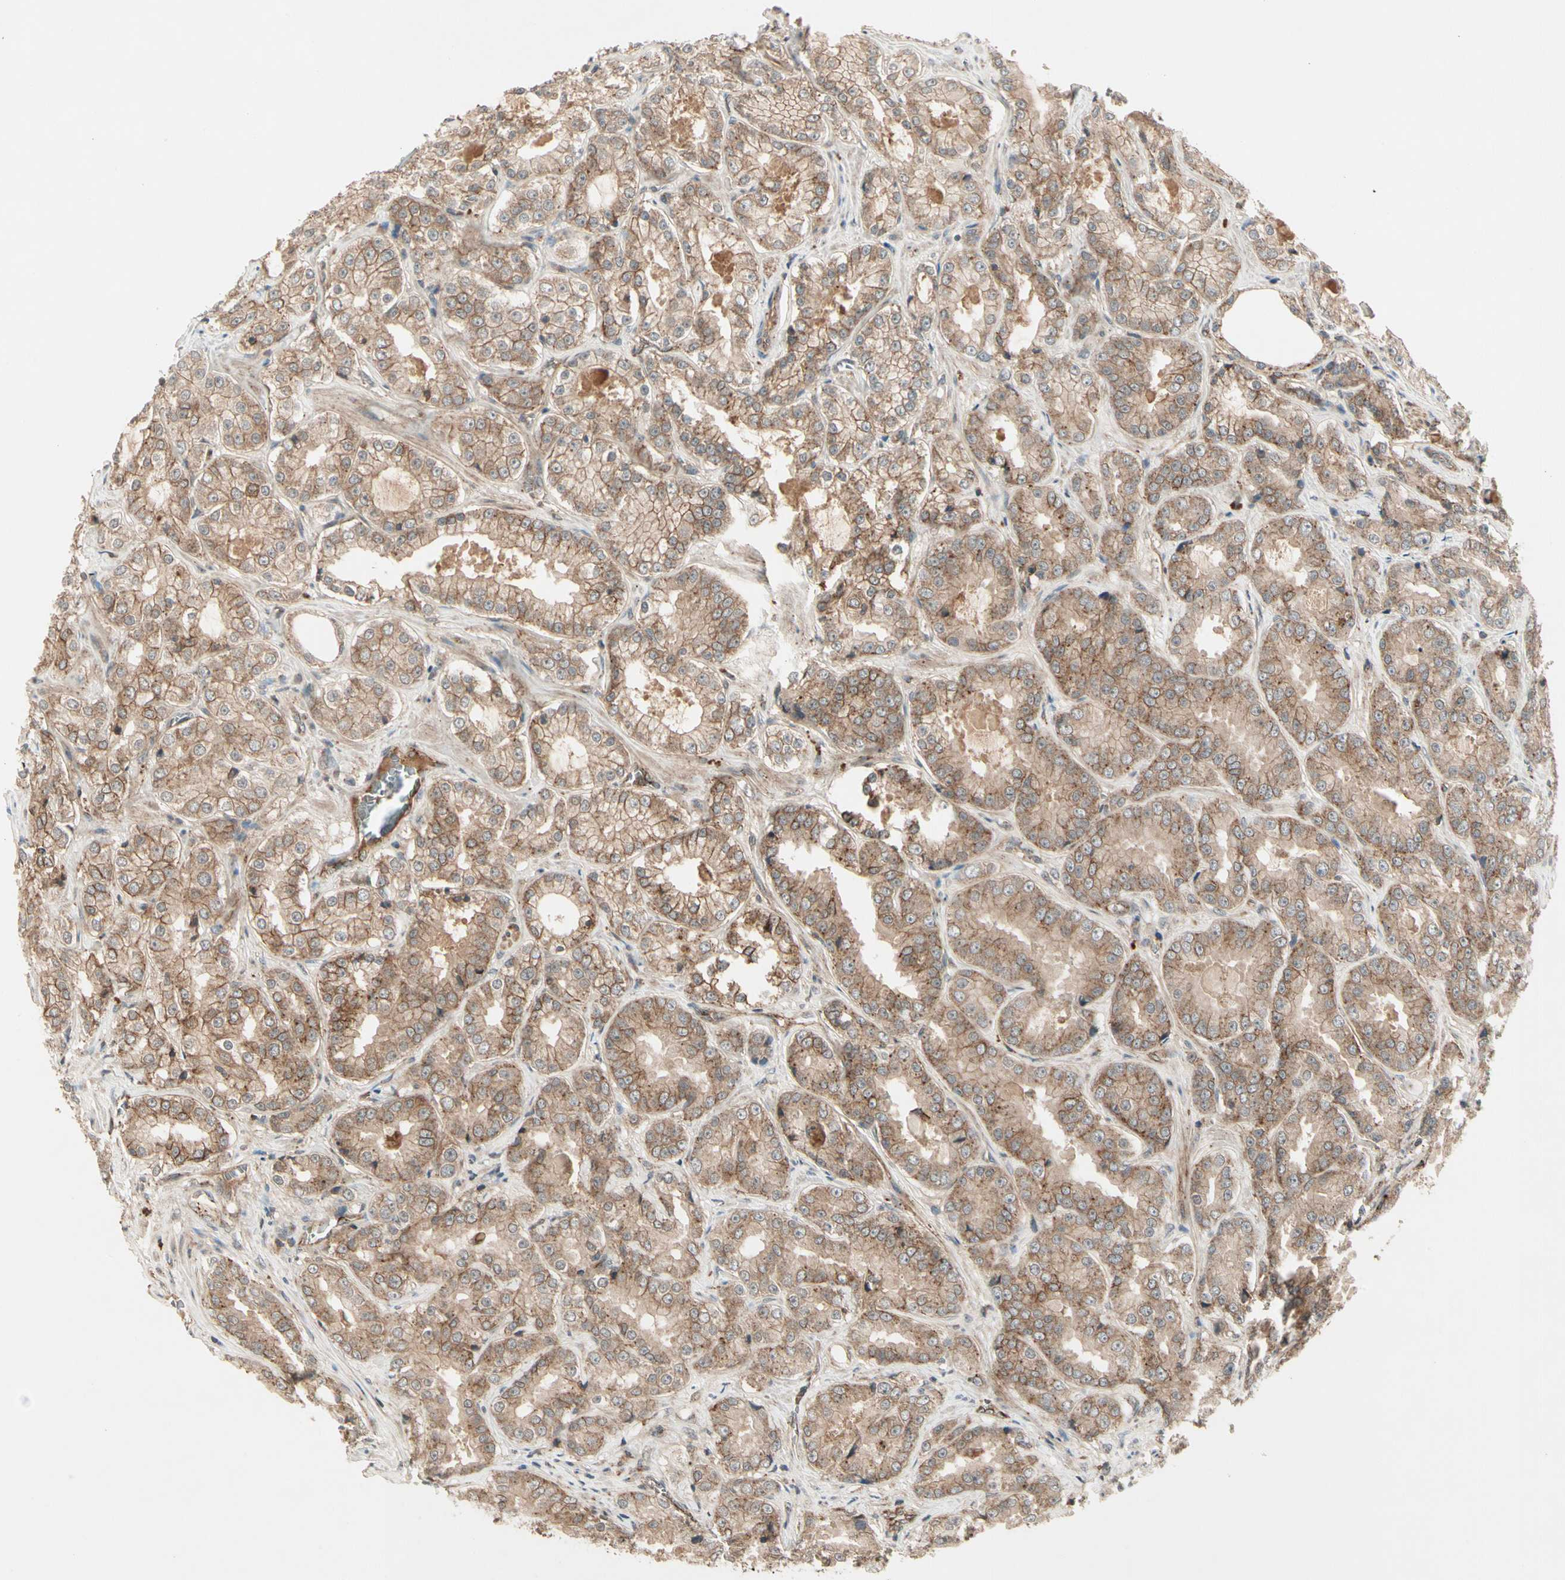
{"staining": {"intensity": "moderate", "quantity": ">75%", "location": "cytoplasmic/membranous"}, "tissue": "prostate cancer", "cell_type": "Tumor cells", "image_type": "cancer", "snomed": [{"axis": "morphology", "description": "Adenocarcinoma, High grade"}, {"axis": "topography", "description": "Prostate"}], "caption": "Immunohistochemical staining of human adenocarcinoma (high-grade) (prostate) displays medium levels of moderate cytoplasmic/membranous protein positivity in approximately >75% of tumor cells. (IHC, brightfield microscopy, high magnification).", "gene": "FLOT1", "patient": {"sex": "male", "age": 73}}